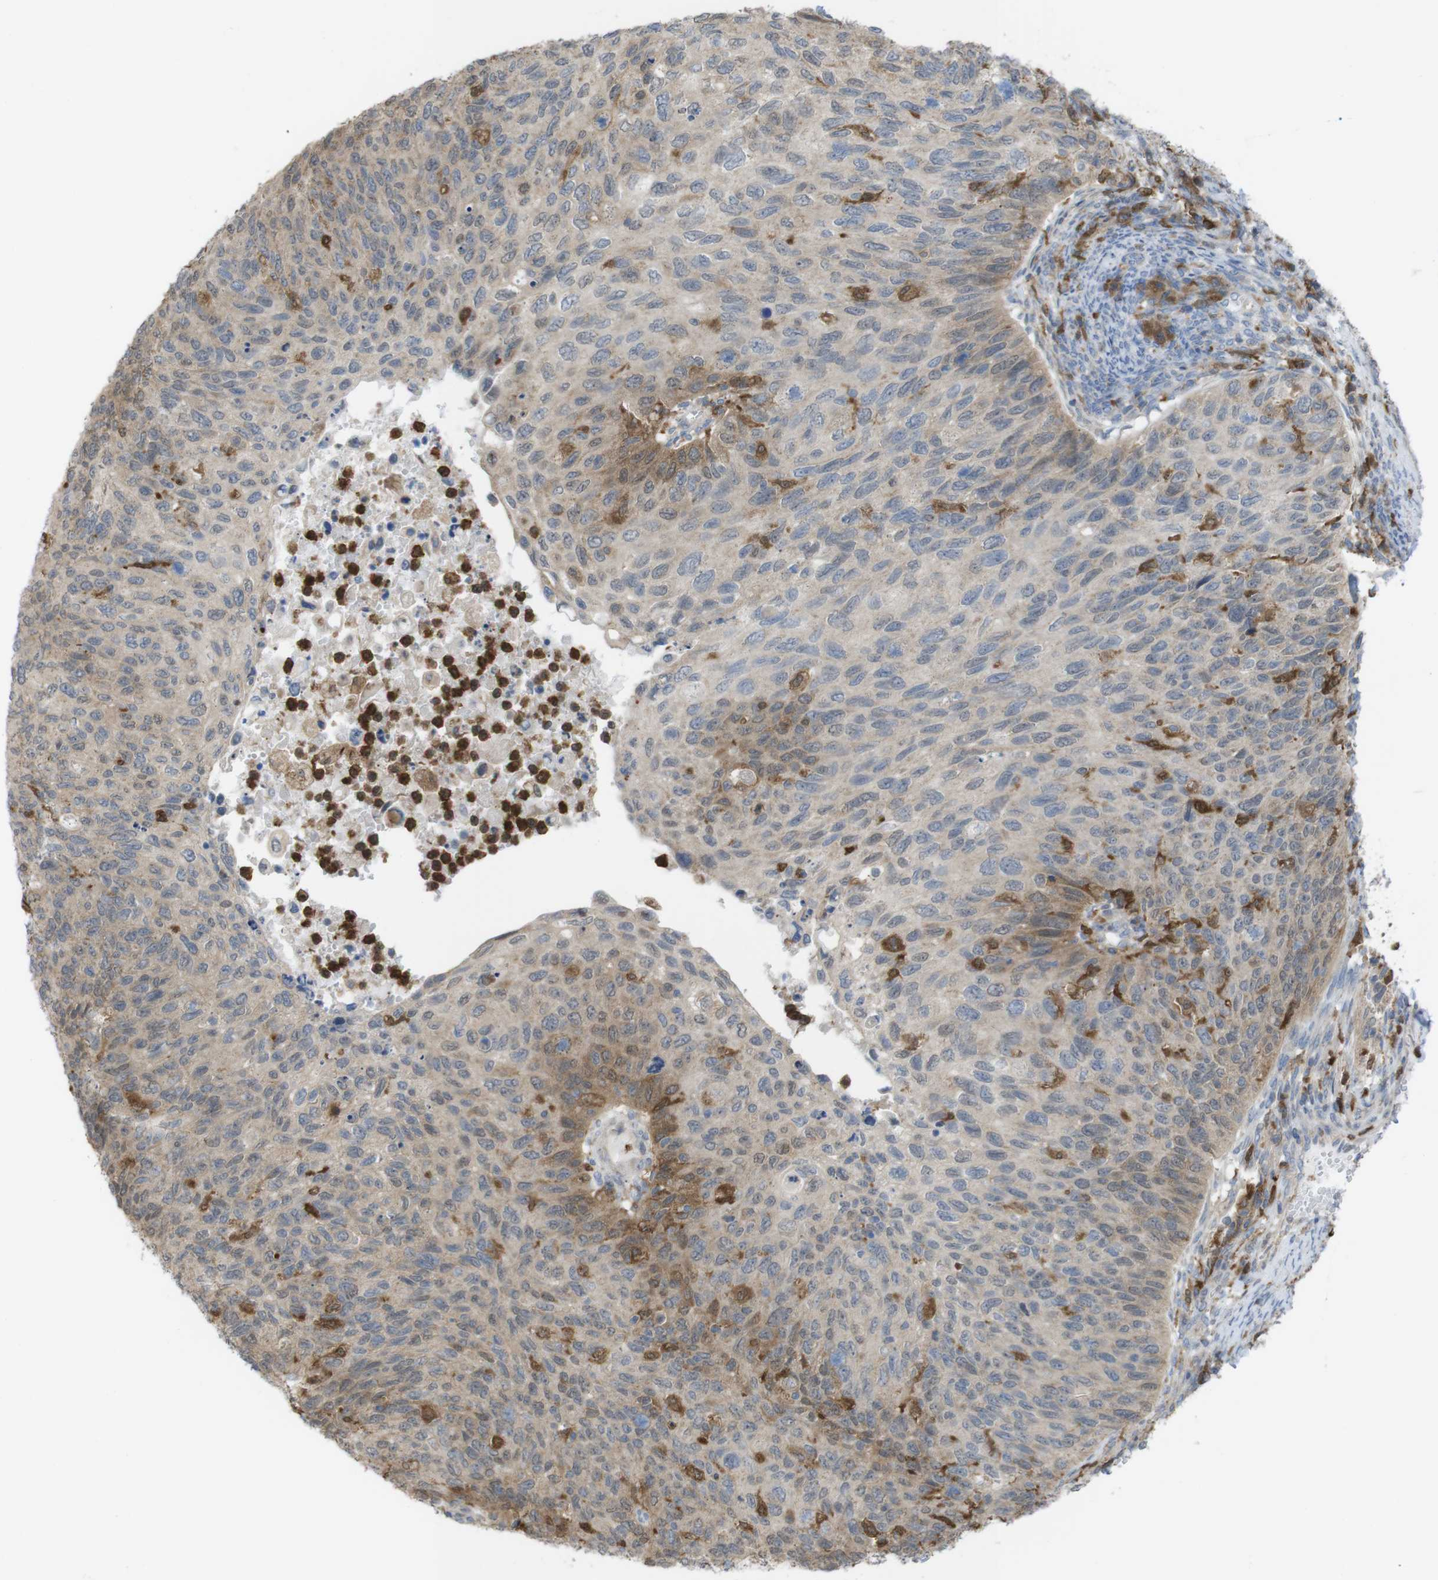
{"staining": {"intensity": "weak", "quantity": ">75%", "location": "cytoplasmic/membranous"}, "tissue": "cervical cancer", "cell_type": "Tumor cells", "image_type": "cancer", "snomed": [{"axis": "morphology", "description": "Squamous cell carcinoma, NOS"}, {"axis": "topography", "description": "Cervix"}], "caption": "A low amount of weak cytoplasmic/membranous staining is seen in approximately >75% of tumor cells in cervical cancer tissue. (DAB (3,3'-diaminobenzidine) IHC, brown staining for protein, blue staining for nuclei).", "gene": "PRKCD", "patient": {"sex": "female", "age": 70}}